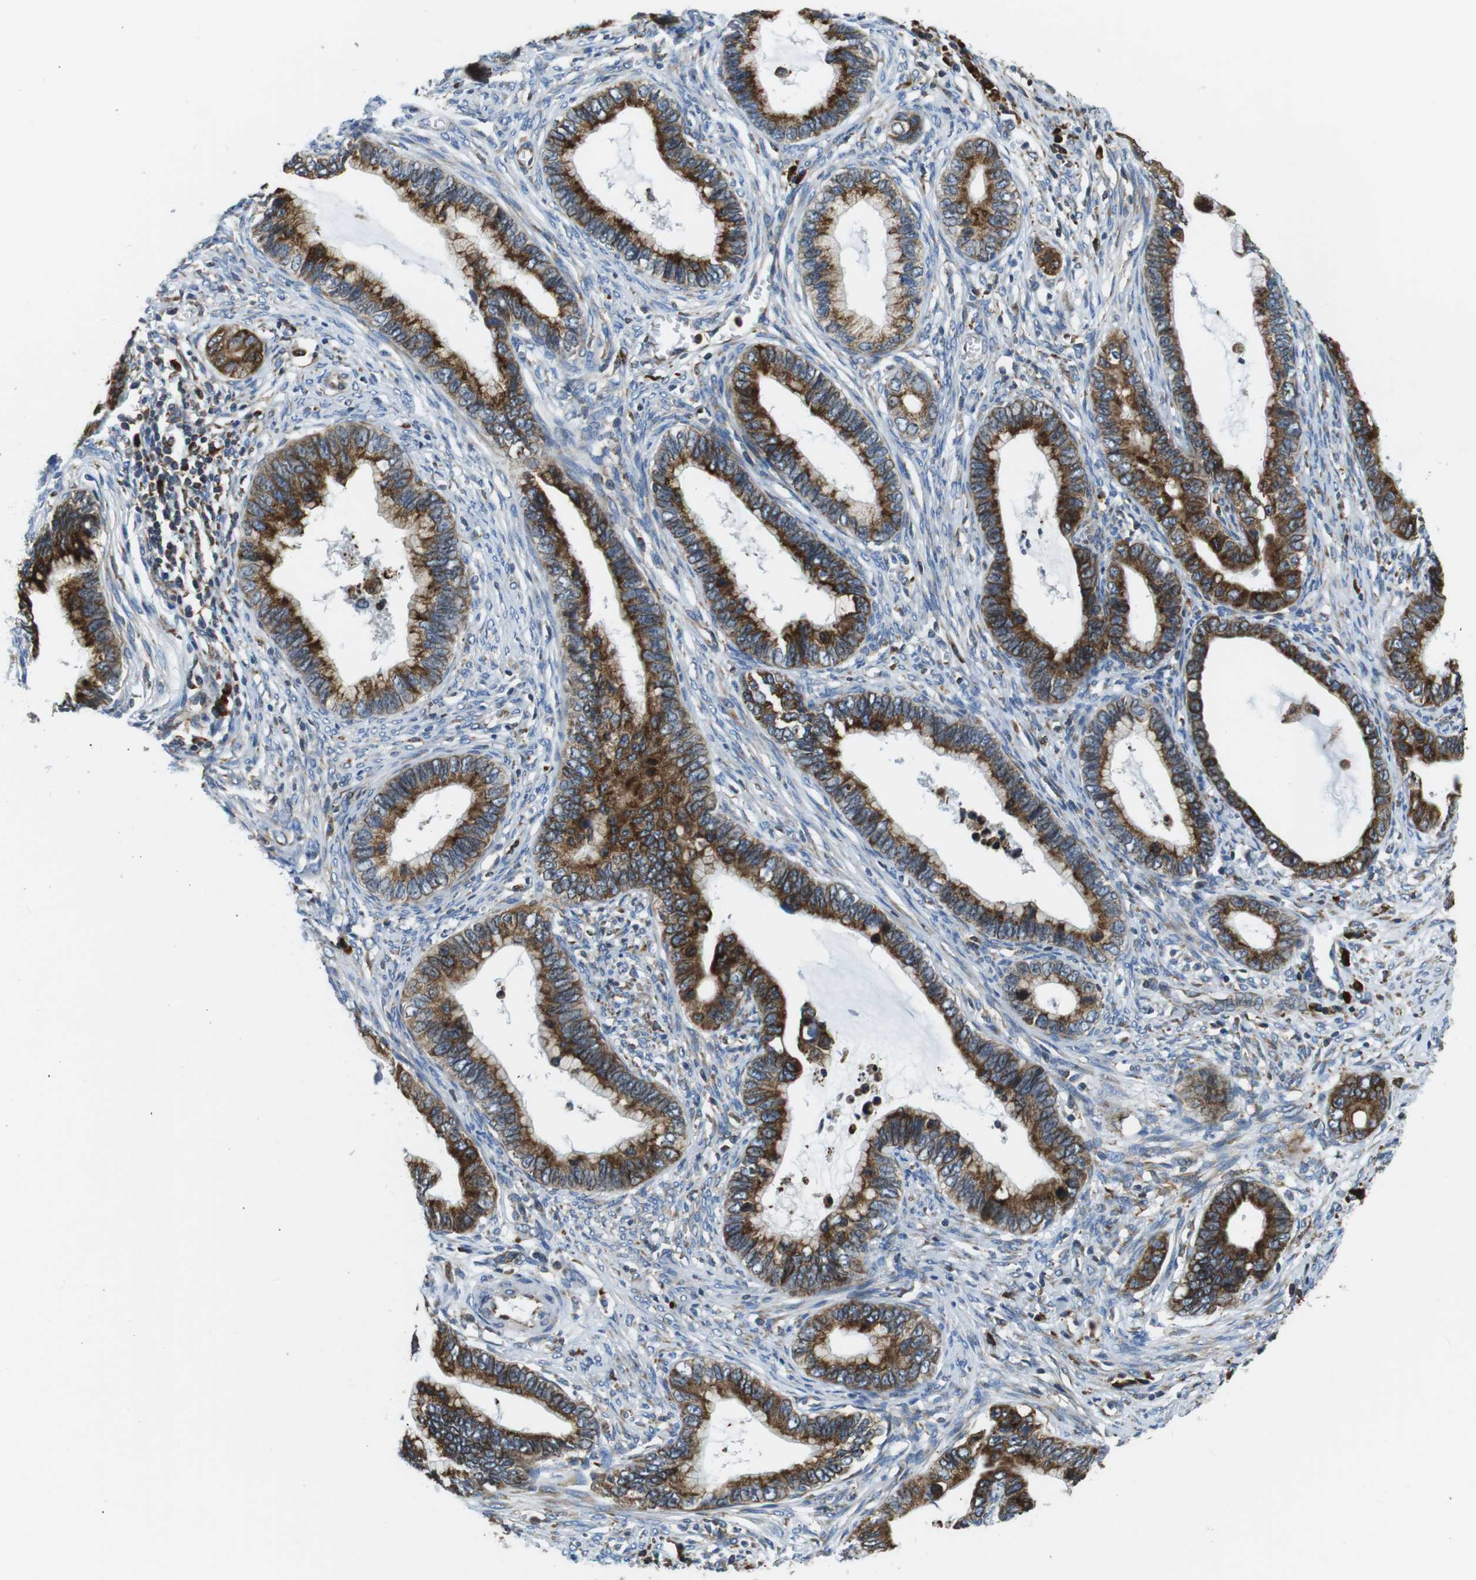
{"staining": {"intensity": "strong", "quantity": ">75%", "location": "cytoplasmic/membranous"}, "tissue": "cervical cancer", "cell_type": "Tumor cells", "image_type": "cancer", "snomed": [{"axis": "morphology", "description": "Adenocarcinoma, NOS"}, {"axis": "topography", "description": "Cervix"}], "caption": "Adenocarcinoma (cervical) stained for a protein (brown) demonstrates strong cytoplasmic/membranous positive expression in approximately >75% of tumor cells.", "gene": "UGGT1", "patient": {"sex": "female", "age": 44}}